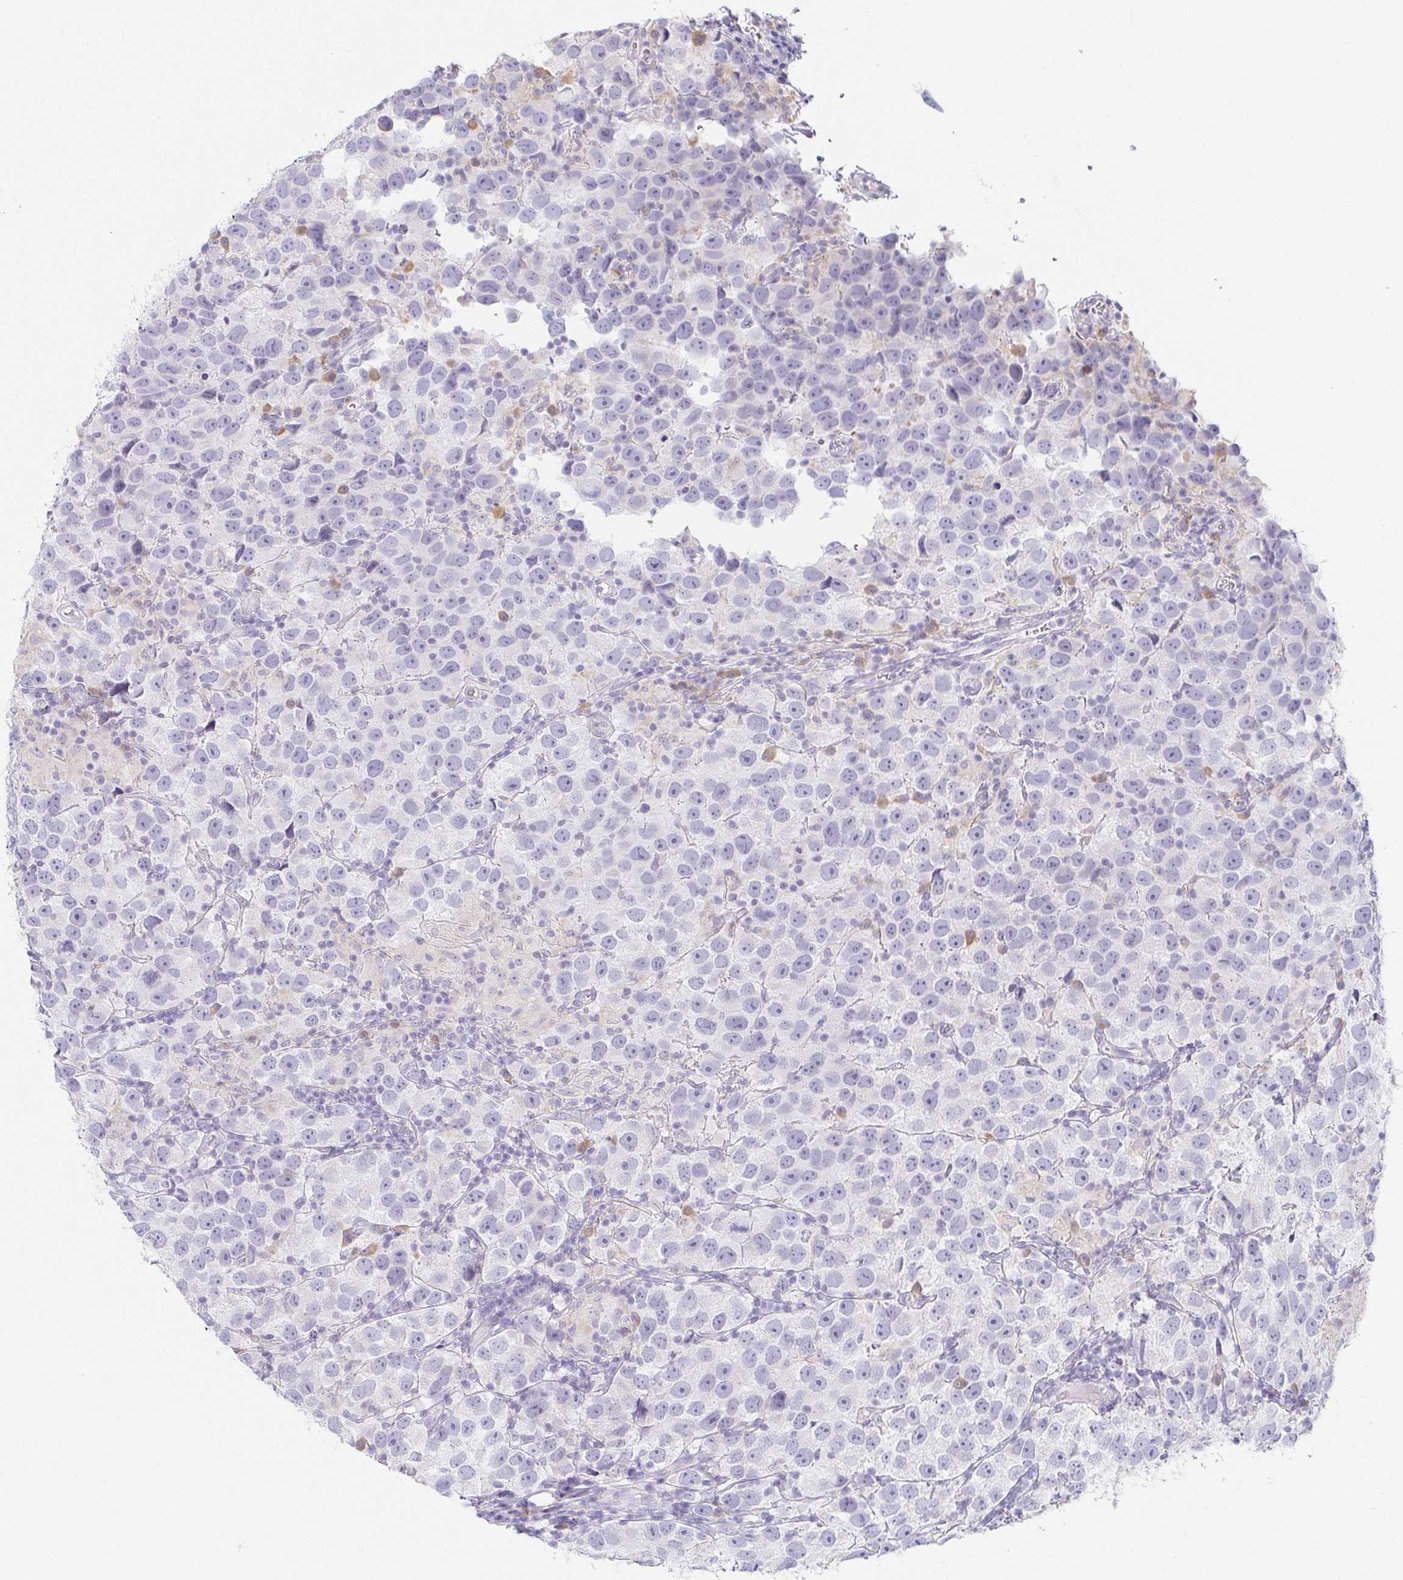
{"staining": {"intensity": "negative", "quantity": "none", "location": "none"}, "tissue": "testis cancer", "cell_type": "Tumor cells", "image_type": "cancer", "snomed": [{"axis": "morphology", "description": "Seminoma, NOS"}, {"axis": "topography", "description": "Testis"}], "caption": "A micrograph of human testis cancer (seminoma) is negative for staining in tumor cells.", "gene": "PRR27", "patient": {"sex": "male", "age": 26}}